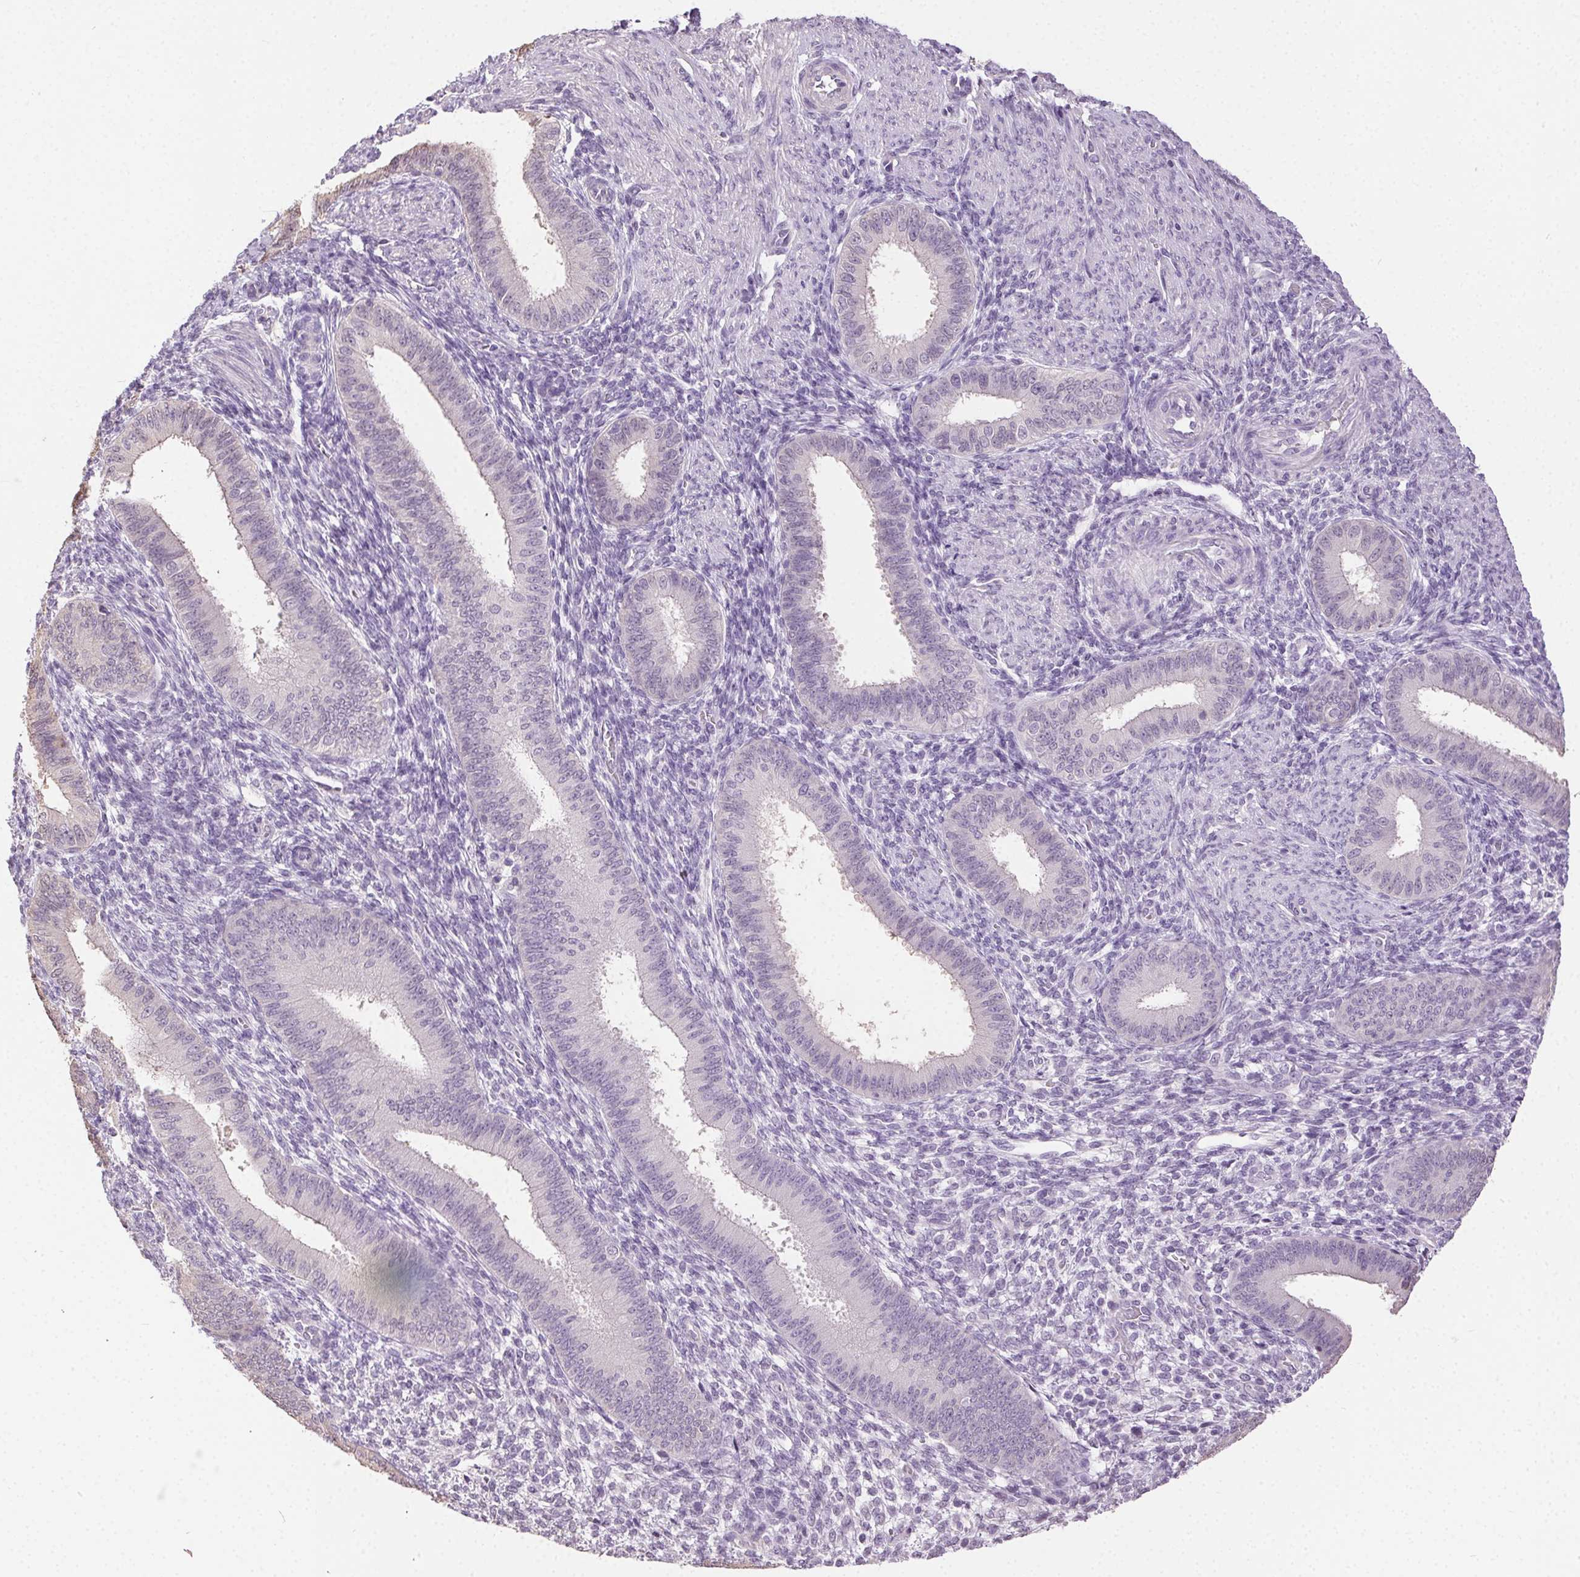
{"staining": {"intensity": "negative", "quantity": "none", "location": "none"}, "tissue": "endometrium", "cell_type": "Cells in endometrial stroma", "image_type": "normal", "snomed": [{"axis": "morphology", "description": "Normal tissue, NOS"}, {"axis": "topography", "description": "Endometrium"}], "caption": "Cells in endometrial stroma show no significant protein positivity in benign endometrium. The staining was performed using DAB to visualize the protein expression in brown, while the nuclei were stained in blue with hematoxylin (Magnification: 20x).", "gene": "SYCE2", "patient": {"sex": "female", "age": 39}}